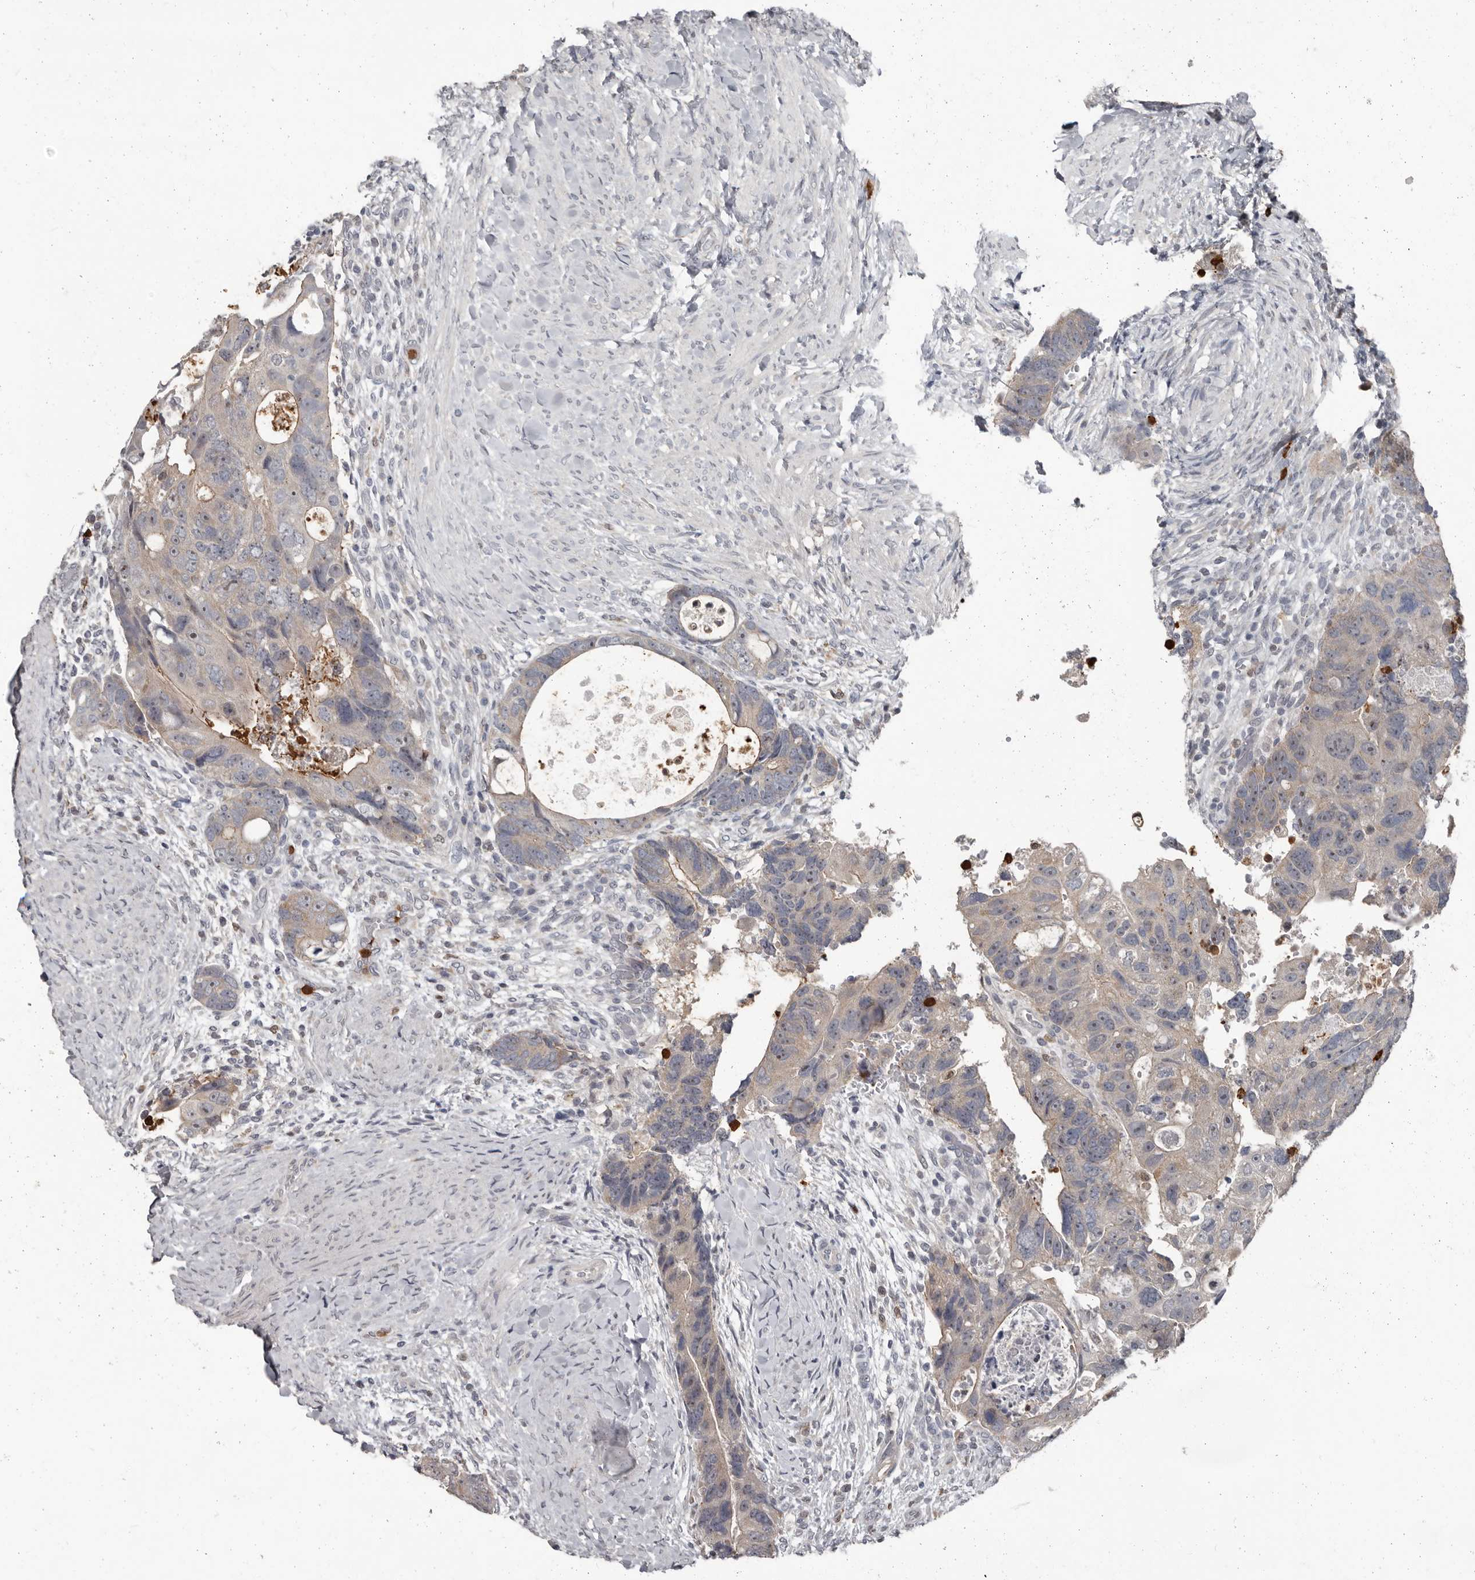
{"staining": {"intensity": "weak", "quantity": "<25%", "location": "cytoplasmic/membranous,nuclear"}, "tissue": "colorectal cancer", "cell_type": "Tumor cells", "image_type": "cancer", "snomed": [{"axis": "morphology", "description": "Adenocarcinoma, NOS"}, {"axis": "topography", "description": "Rectum"}], "caption": "Immunohistochemistry (IHC) micrograph of neoplastic tissue: colorectal cancer (adenocarcinoma) stained with DAB (3,3'-diaminobenzidine) displays no significant protein expression in tumor cells.", "gene": "GPR157", "patient": {"sex": "male", "age": 59}}